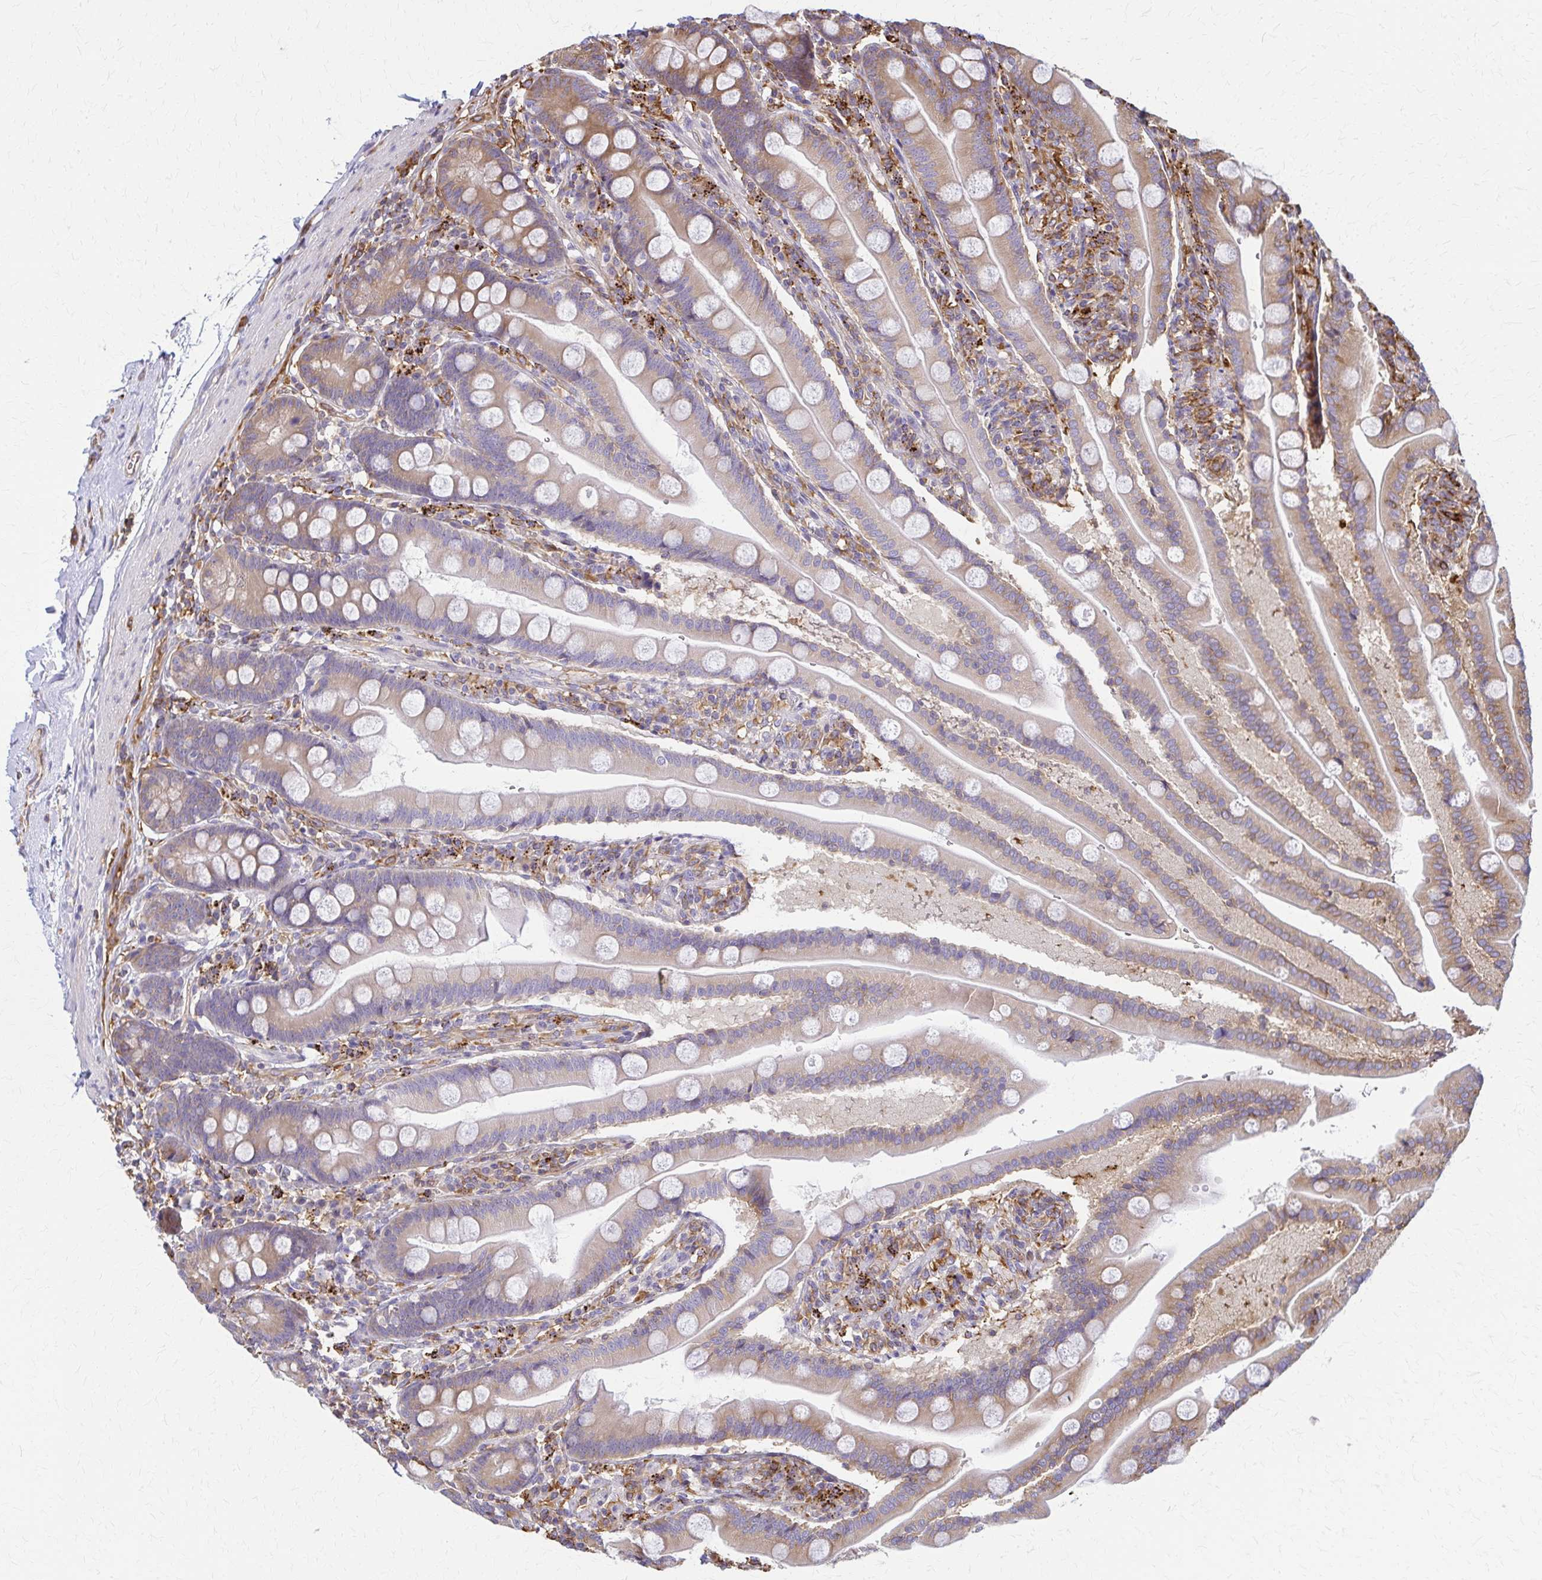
{"staining": {"intensity": "moderate", "quantity": "25%-75%", "location": "cytoplasmic/membranous"}, "tissue": "duodenum", "cell_type": "Glandular cells", "image_type": "normal", "snomed": [{"axis": "morphology", "description": "Normal tissue, NOS"}, {"axis": "topography", "description": "Duodenum"}], "caption": "Glandular cells reveal medium levels of moderate cytoplasmic/membranous positivity in approximately 25%-75% of cells in benign human duodenum. (DAB = brown stain, brightfield microscopy at high magnification).", "gene": "WASF2", "patient": {"sex": "female", "age": 67}}